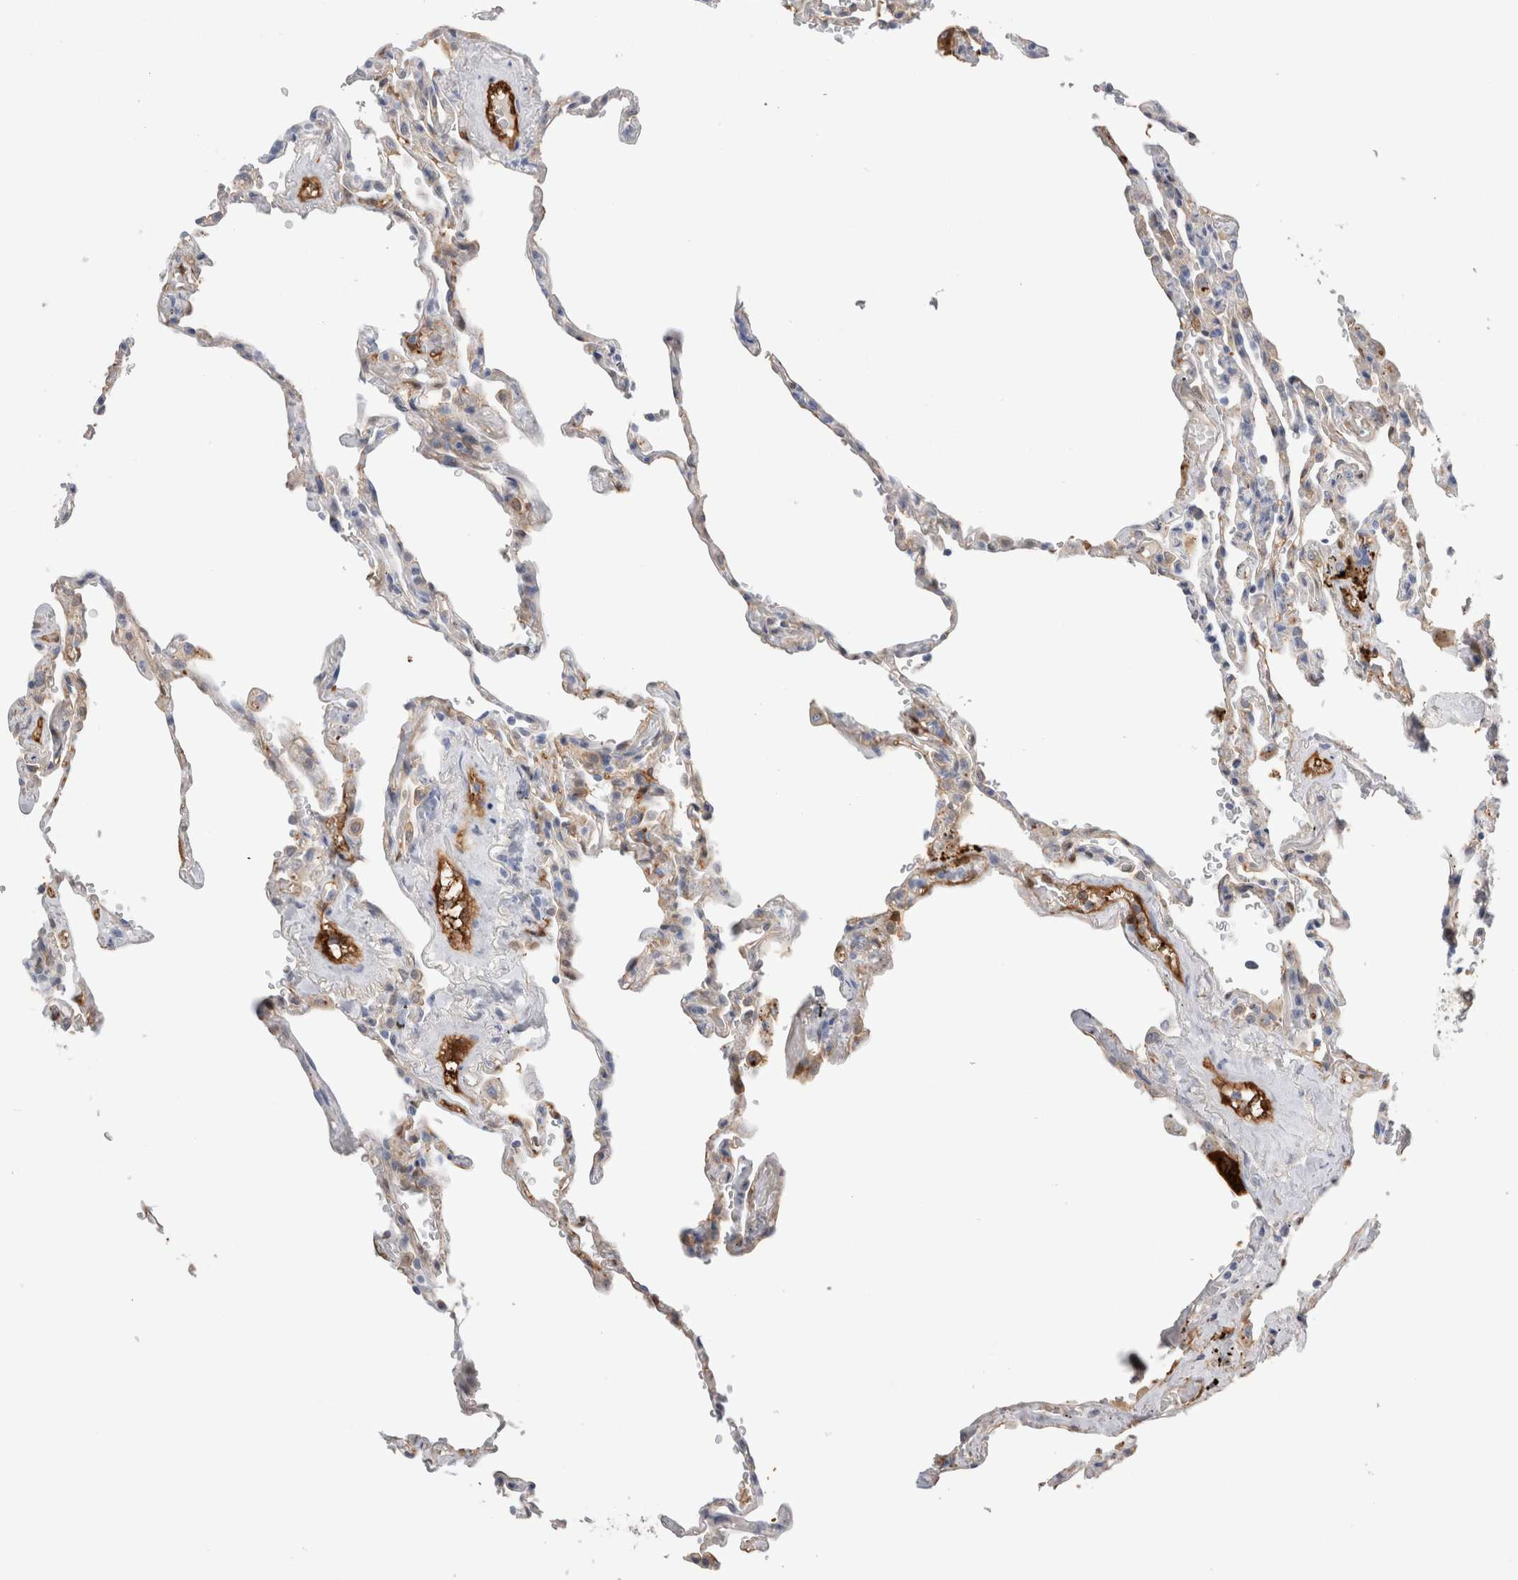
{"staining": {"intensity": "negative", "quantity": "none", "location": "none"}, "tissue": "lung", "cell_type": "Alveolar cells", "image_type": "normal", "snomed": [{"axis": "morphology", "description": "Normal tissue, NOS"}, {"axis": "topography", "description": "Lung"}], "caption": "This micrograph is of normal lung stained with immunohistochemistry to label a protein in brown with the nuclei are counter-stained blue. There is no expression in alveolar cells.", "gene": "NAPEPLD", "patient": {"sex": "male", "age": 59}}